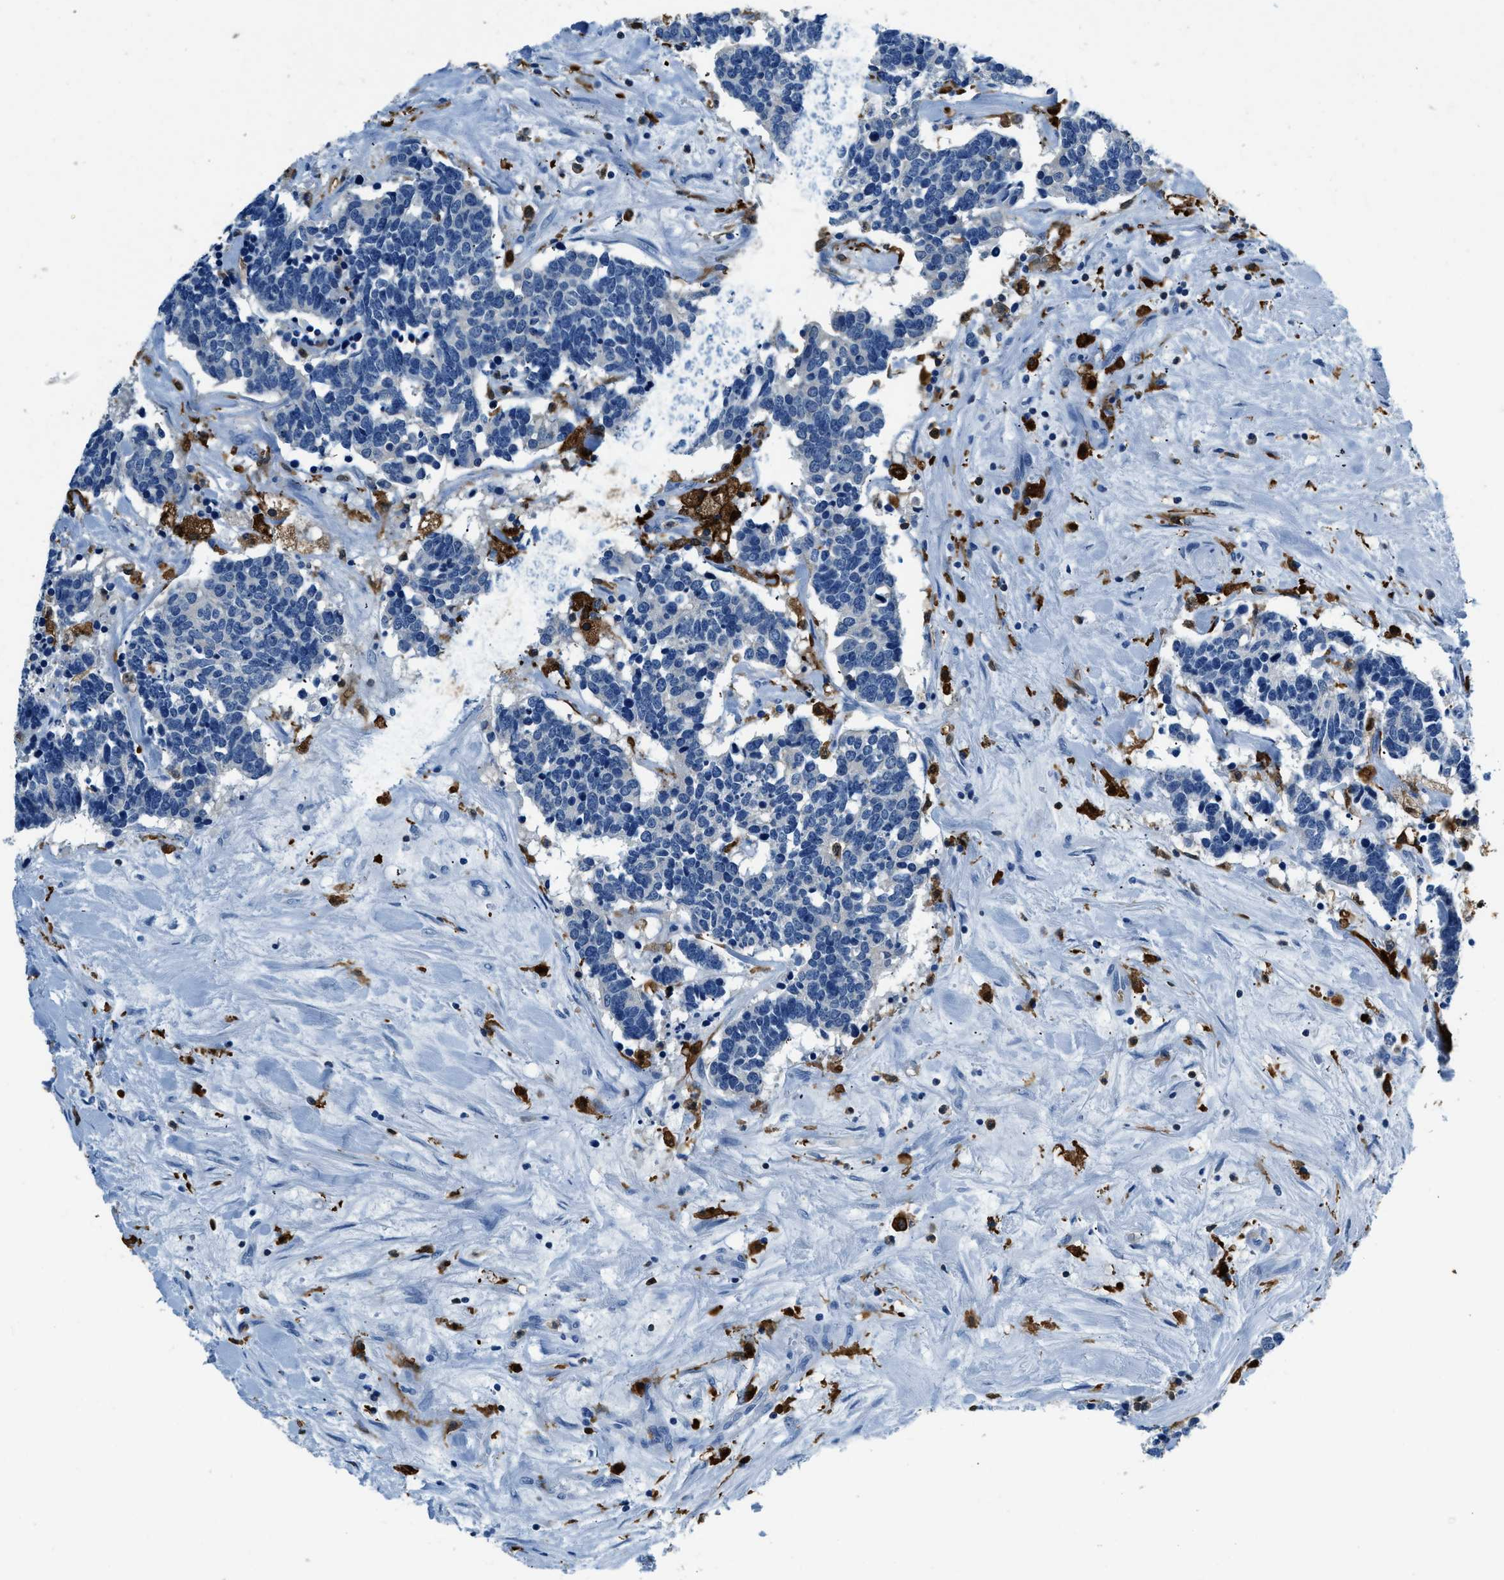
{"staining": {"intensity": "negative", "quantity": "none", "location": "none"}, "tissue": "carcinoid", "cell_type": "Tumor cells", "image_type": "cancer", "snomed": [{"axis": "morphology", "description": "Carcinoma, NOS"}, {"axis": "morphology", "description": "Carcinoid, malignant, NOS"}, {"axis": "topography", "description": "Urinary bladder"}], "caption": "DAB (3,3'-diaminobenzidine) immunohistochemical staining of carcinoma demonstrates no significant expression in tumor cells.", "gene": "CAPG", "patient": {"sex": "male", "age": 57}}